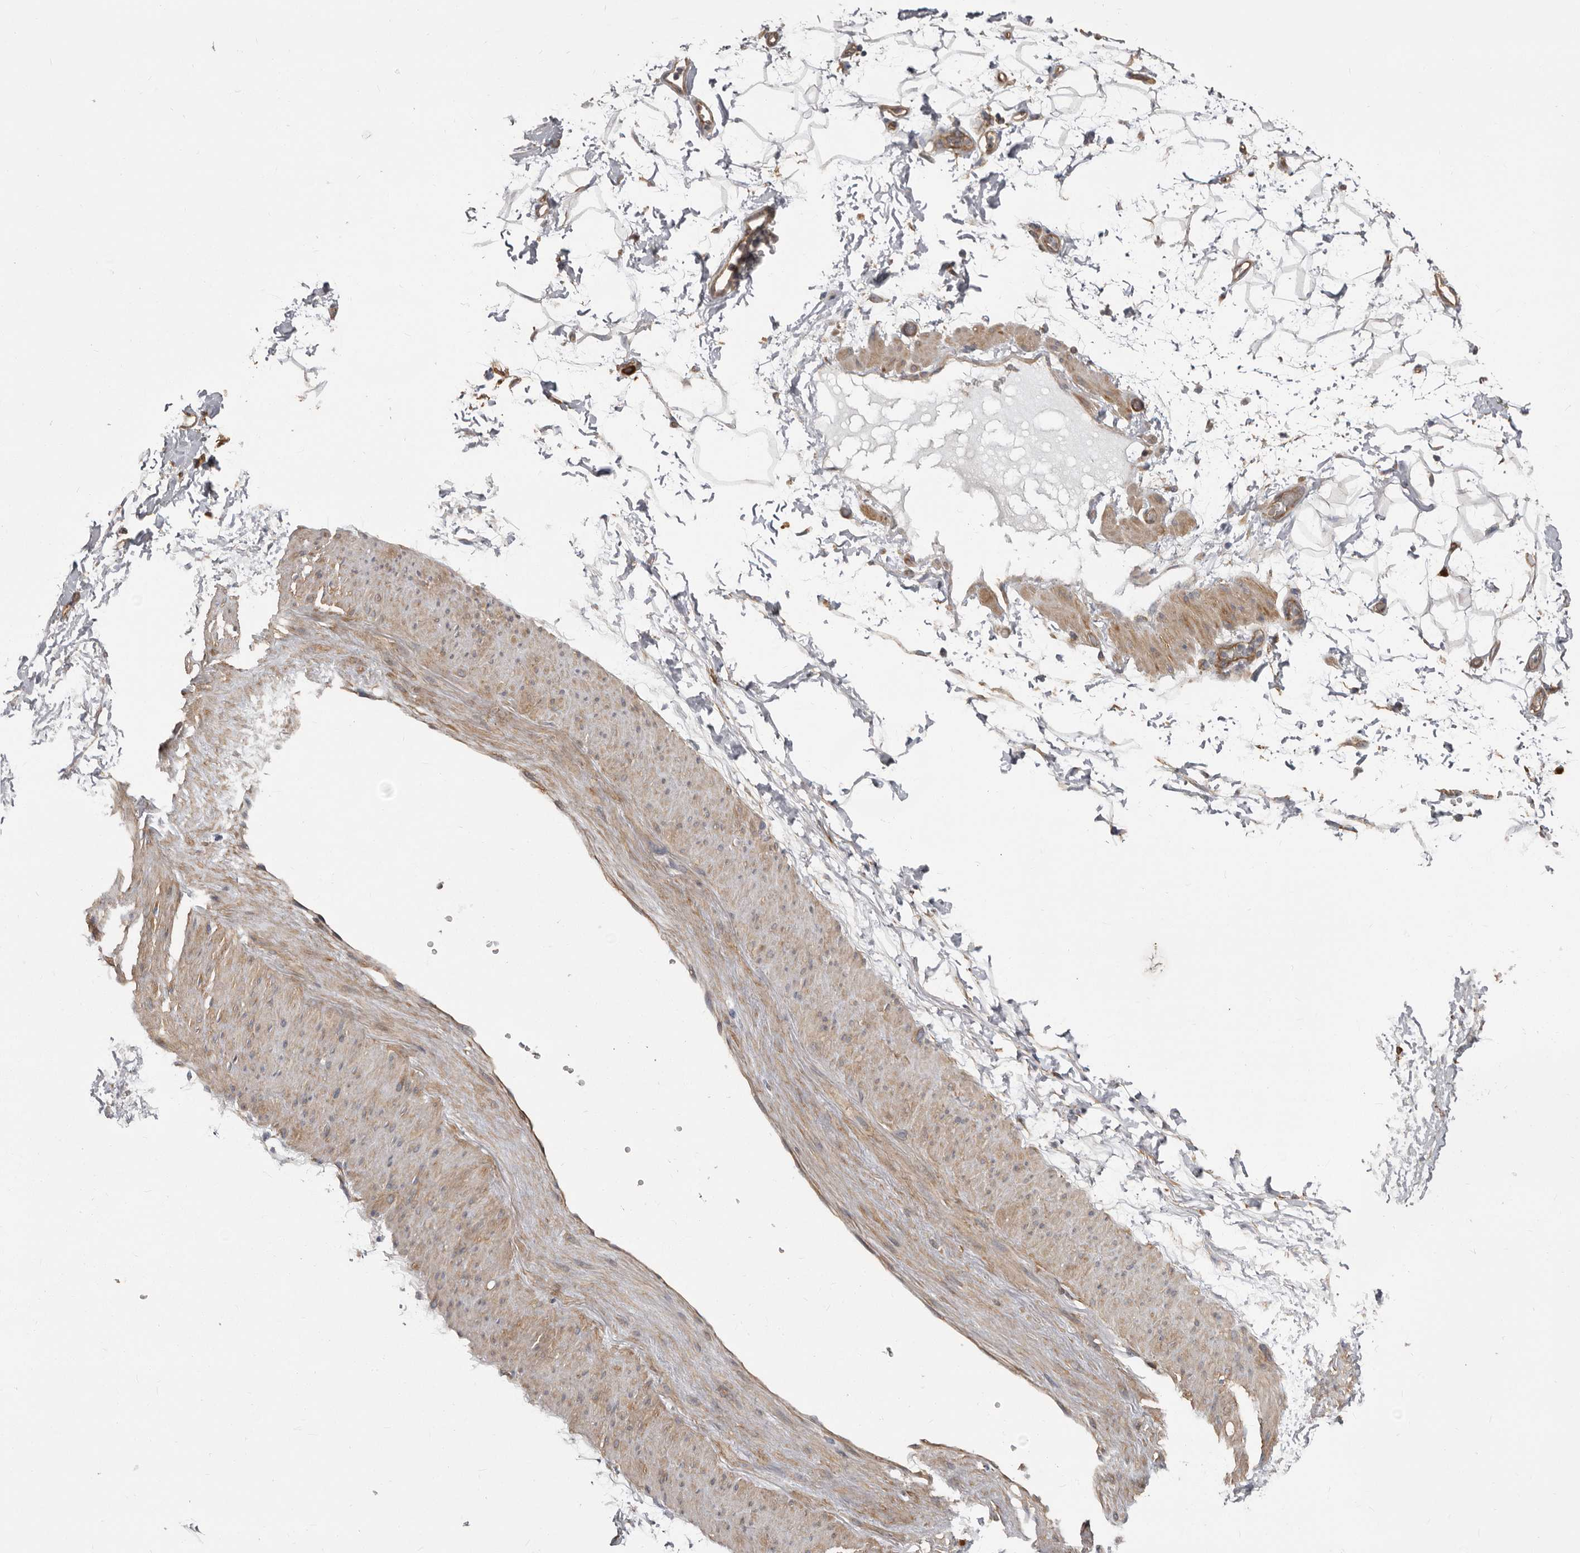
{"staining": {"intensity": "weak", "quantity": ">75%", "location": "cytoplasmic/membranous"}, "tissue": "adipose tissue", "cell_type": "Adipocytes", "image_type": "normal", "snomed": [{"axis": "morphology", "description": "Normal tissue, NOS"}, {"axis": "morphology", "description": "Adenocarcinoma, NOS"}, {"axis": "topography", "description": "Pancreas"}, {"axis": "topography", "description": "Peripheral nerve tissue"}], "caption": "Immunohistochemical staining of benign adipose tissue demonstrates low levels of weak cytoplasmic/membranous positivity in approximately >75% of adipocytes.", "gene": "ENAH", "patient": {"sex": "male", "age": 59}}